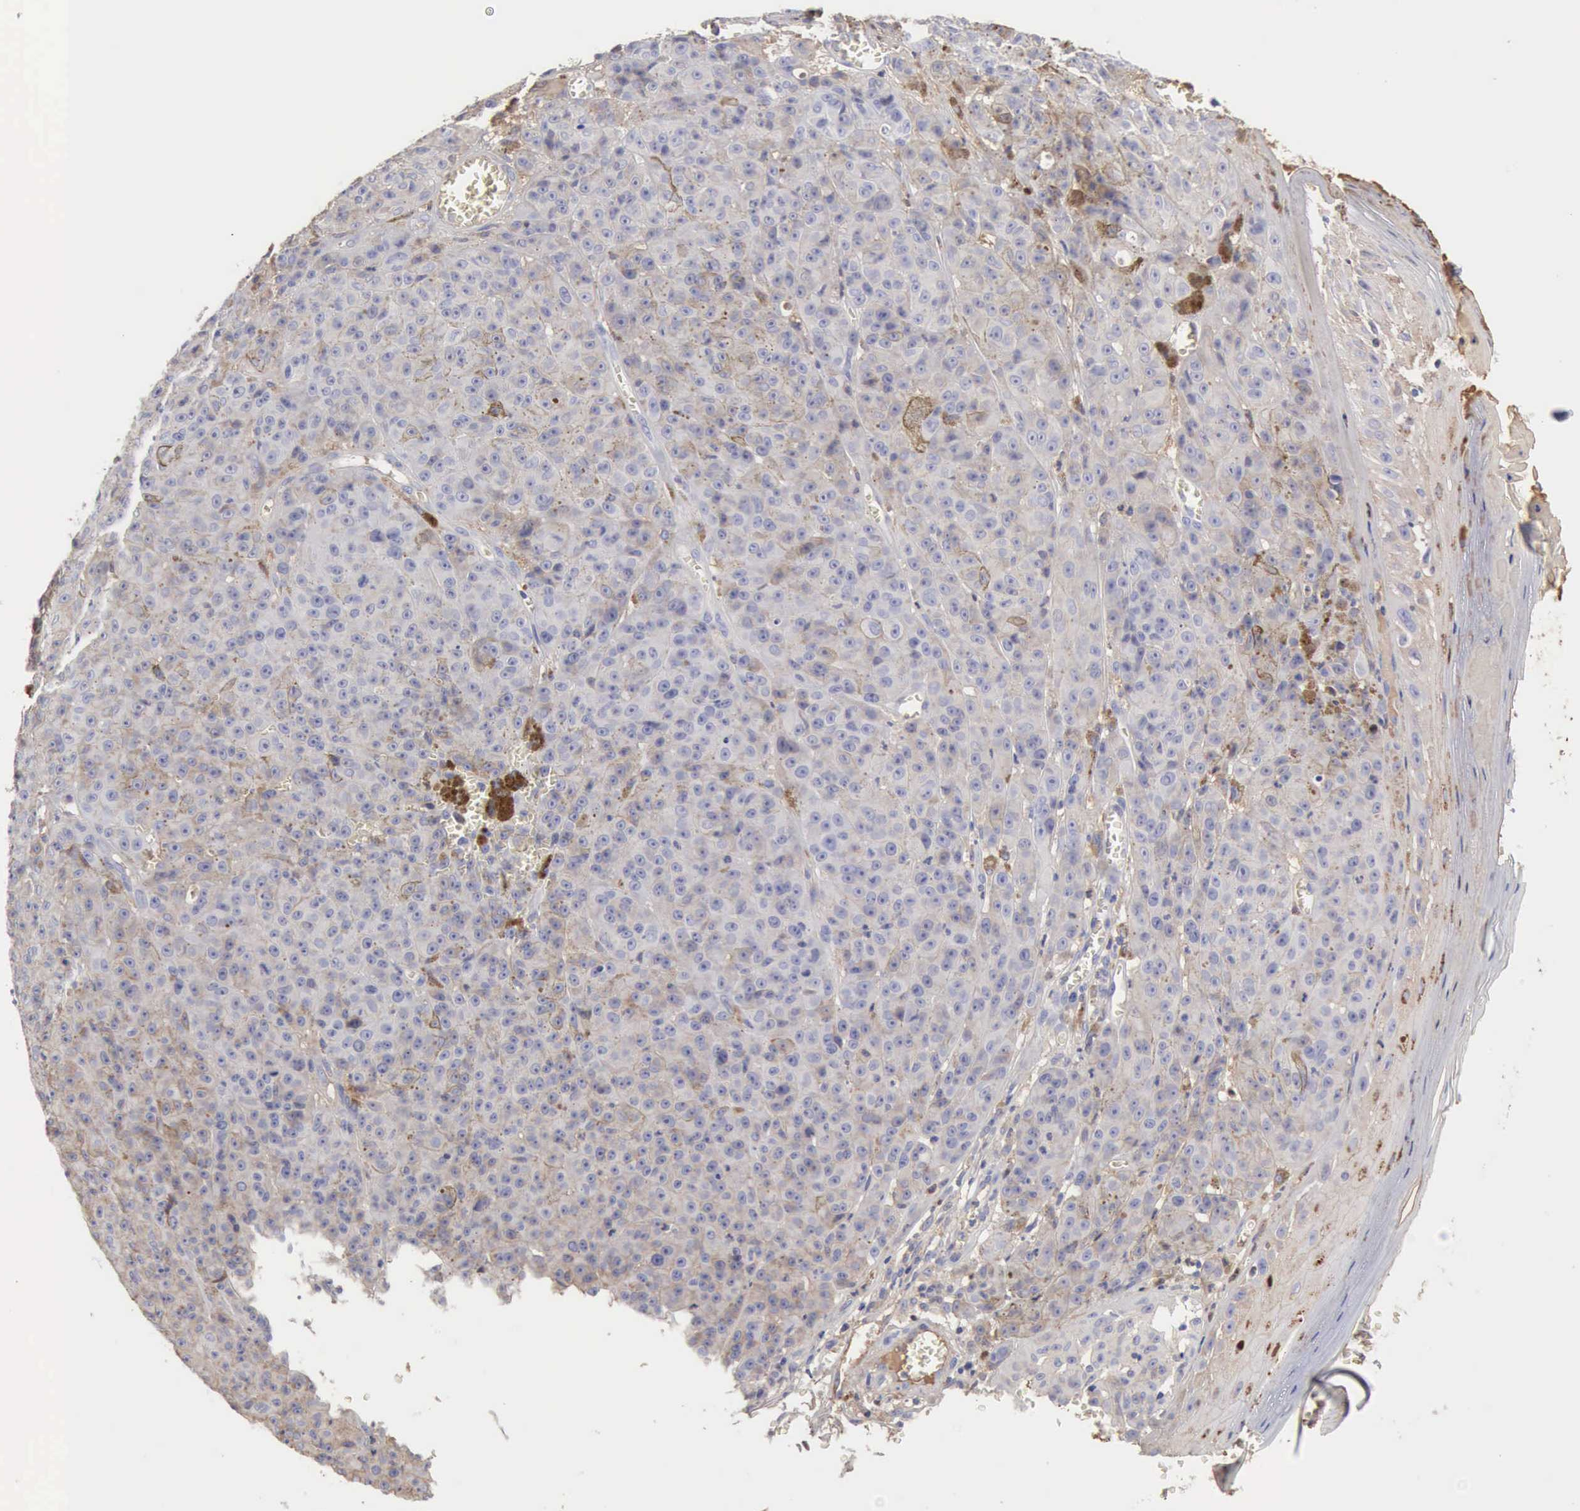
{"staining": {"intensity": "negative", "quantity": "none", "location": "none"}, "tissue": "melanoma", "cell_type": "Tumor cells", "image_type": "cancer", "snomed": [{"axis": "morphology", "description": "Malignant melanoma, NOS"}, {"axis": "topography", "description": "Skin"}], "caption": "Immunohistochemical staining of malignant melanoma reveals no significant expression in tumor cells.", "gene": "SERPINA1", "patient": {"sex": "male", "age": 64}}